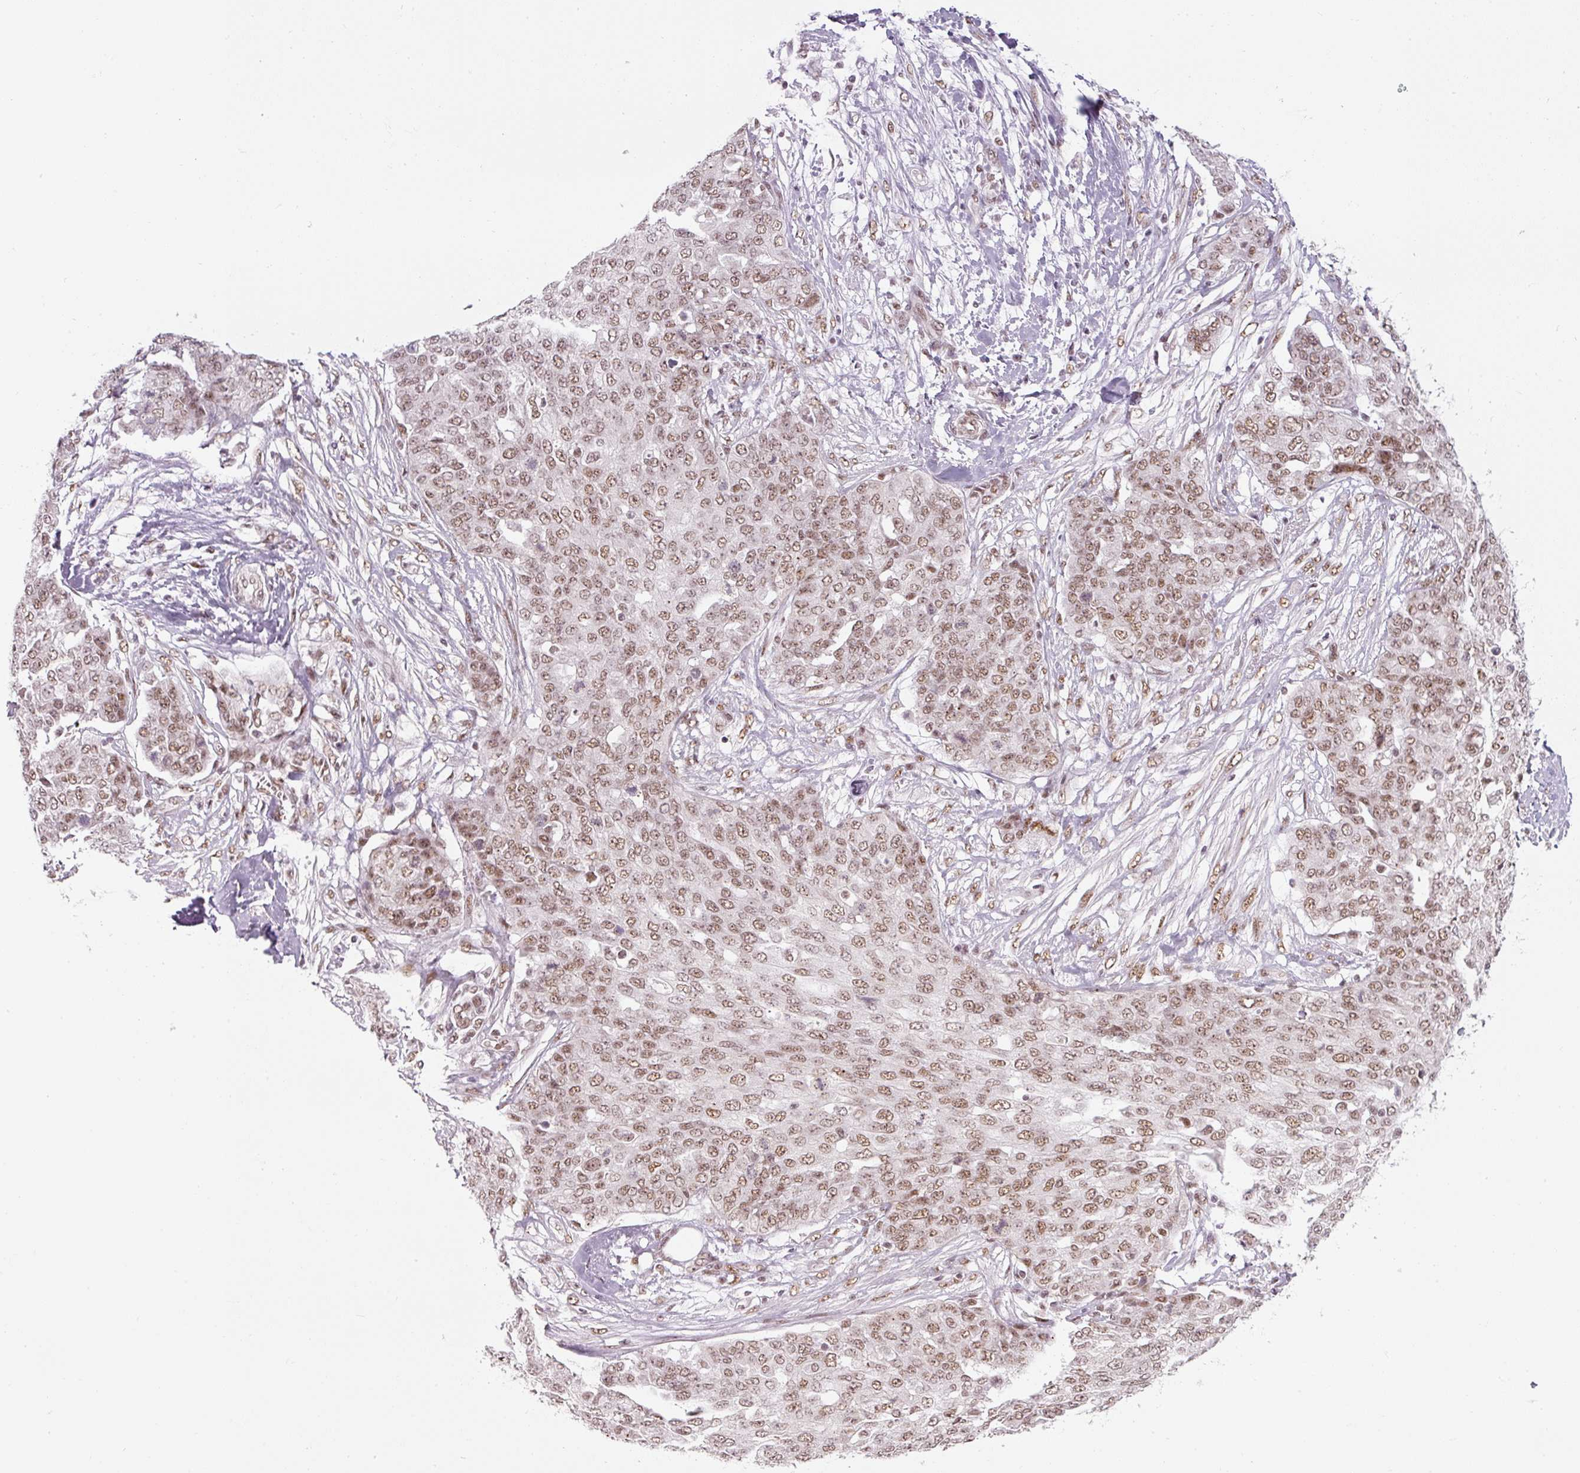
{"staining": {"intensity": "moderate", "quantity": ">75%", "location": "nuclear"}, "tissue": "ovarian cancer", "cell_type": "Tumor cells", "image_type": "cancer", "snomed": [{"axis": "morphology", "description": "Cystadenocarcinoma, serous, NOS"}, {"axis": "topography", "description": "Soft tissue"}, {"axis": "topography", "description": "Ovary"}], "caption": "Serous cystadenocarcinoma (ovarian) was stained to show a protein in brown. There is medium levels of moderate nuclear staining in about >75% of tumor cells.", "gene": "U2AF2", "patient": {"sex": "female", "age": 57}}